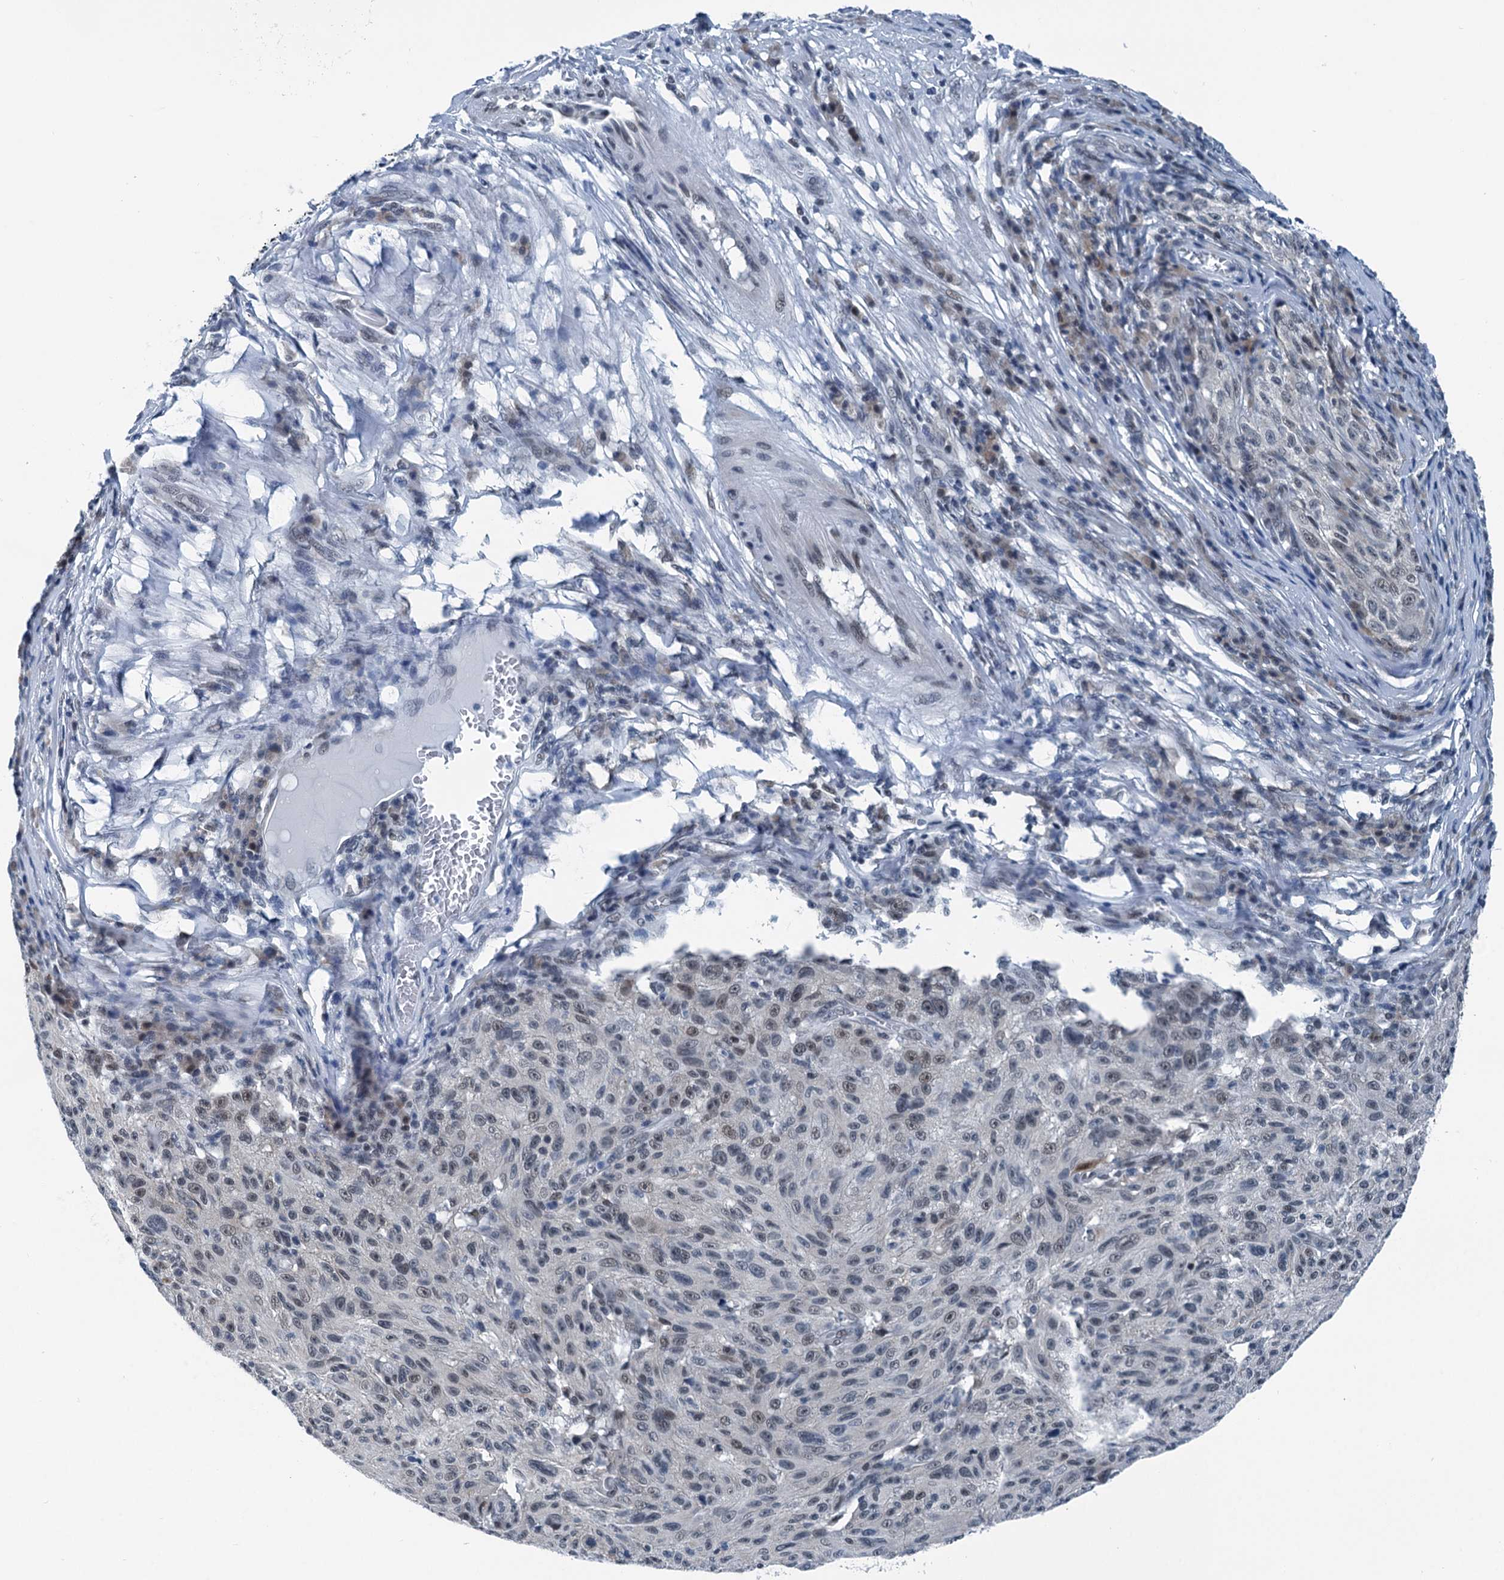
{"staining": {"intensity": "negative", "quantity": "none", "location": "none"}, "tissue": "melanoma", "cell_type": "Tumor cells", "image_type": "cancer", "snomed": [{"axis": "morphology", "description": "Malignant melanoma, NOS"}, {"axis": "topography", "description": "Skin"}], "caption": "Immunohistochemical staining of malignant melanoma demonstrates no significant expression in tumor cells.", "gene": "TRPT1", "patient": {"sex": "female", "age": 82}}